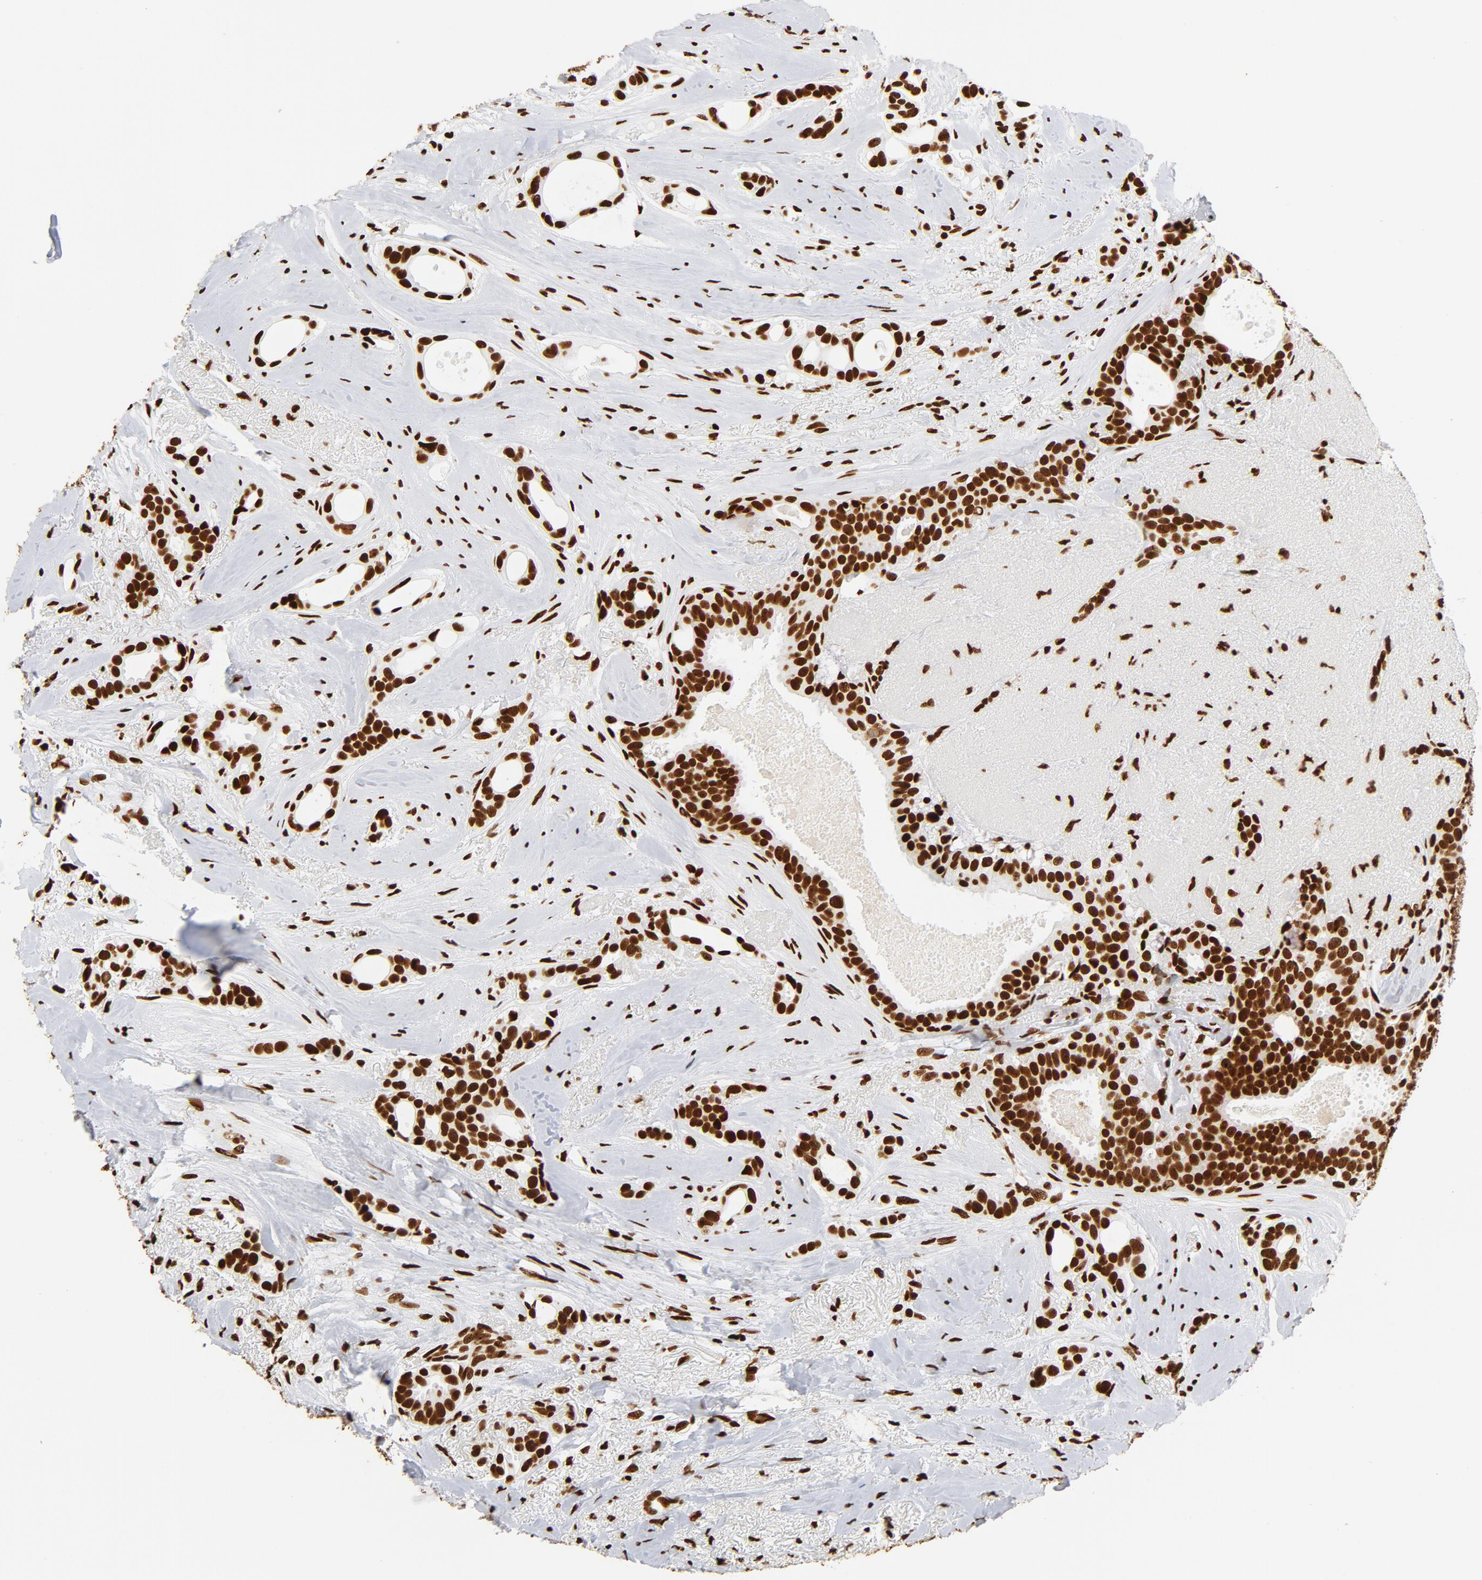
{"staining": {"intensity": "strong", "quantity": ">75%", "location": "nuclear"}, "tissue": "breast cancer", "cell_type": "Tumor cells", "image_type": "cancer", "snomed": [{"axis": "morphology", "description": "Duct carcinoma"}, {"axis": "topography", "description": "Breast"}], "caption": "High-magnification brightfield microscopy of breast cancer (invasive ductal carcinoma) stained with DAB (brown) and counterstained with hematoxylin (blue). tumor cells exhibit strong nuclear staining is present in about>75% of cells. The staining was performed using DAB (3,3'-diaminobenzidine), with brown indicating positive protein expression. Nuclei are stained blue with hematoxylin.", "gene": "XRCC6", "patient": {"sex": "female", "age": 54}}